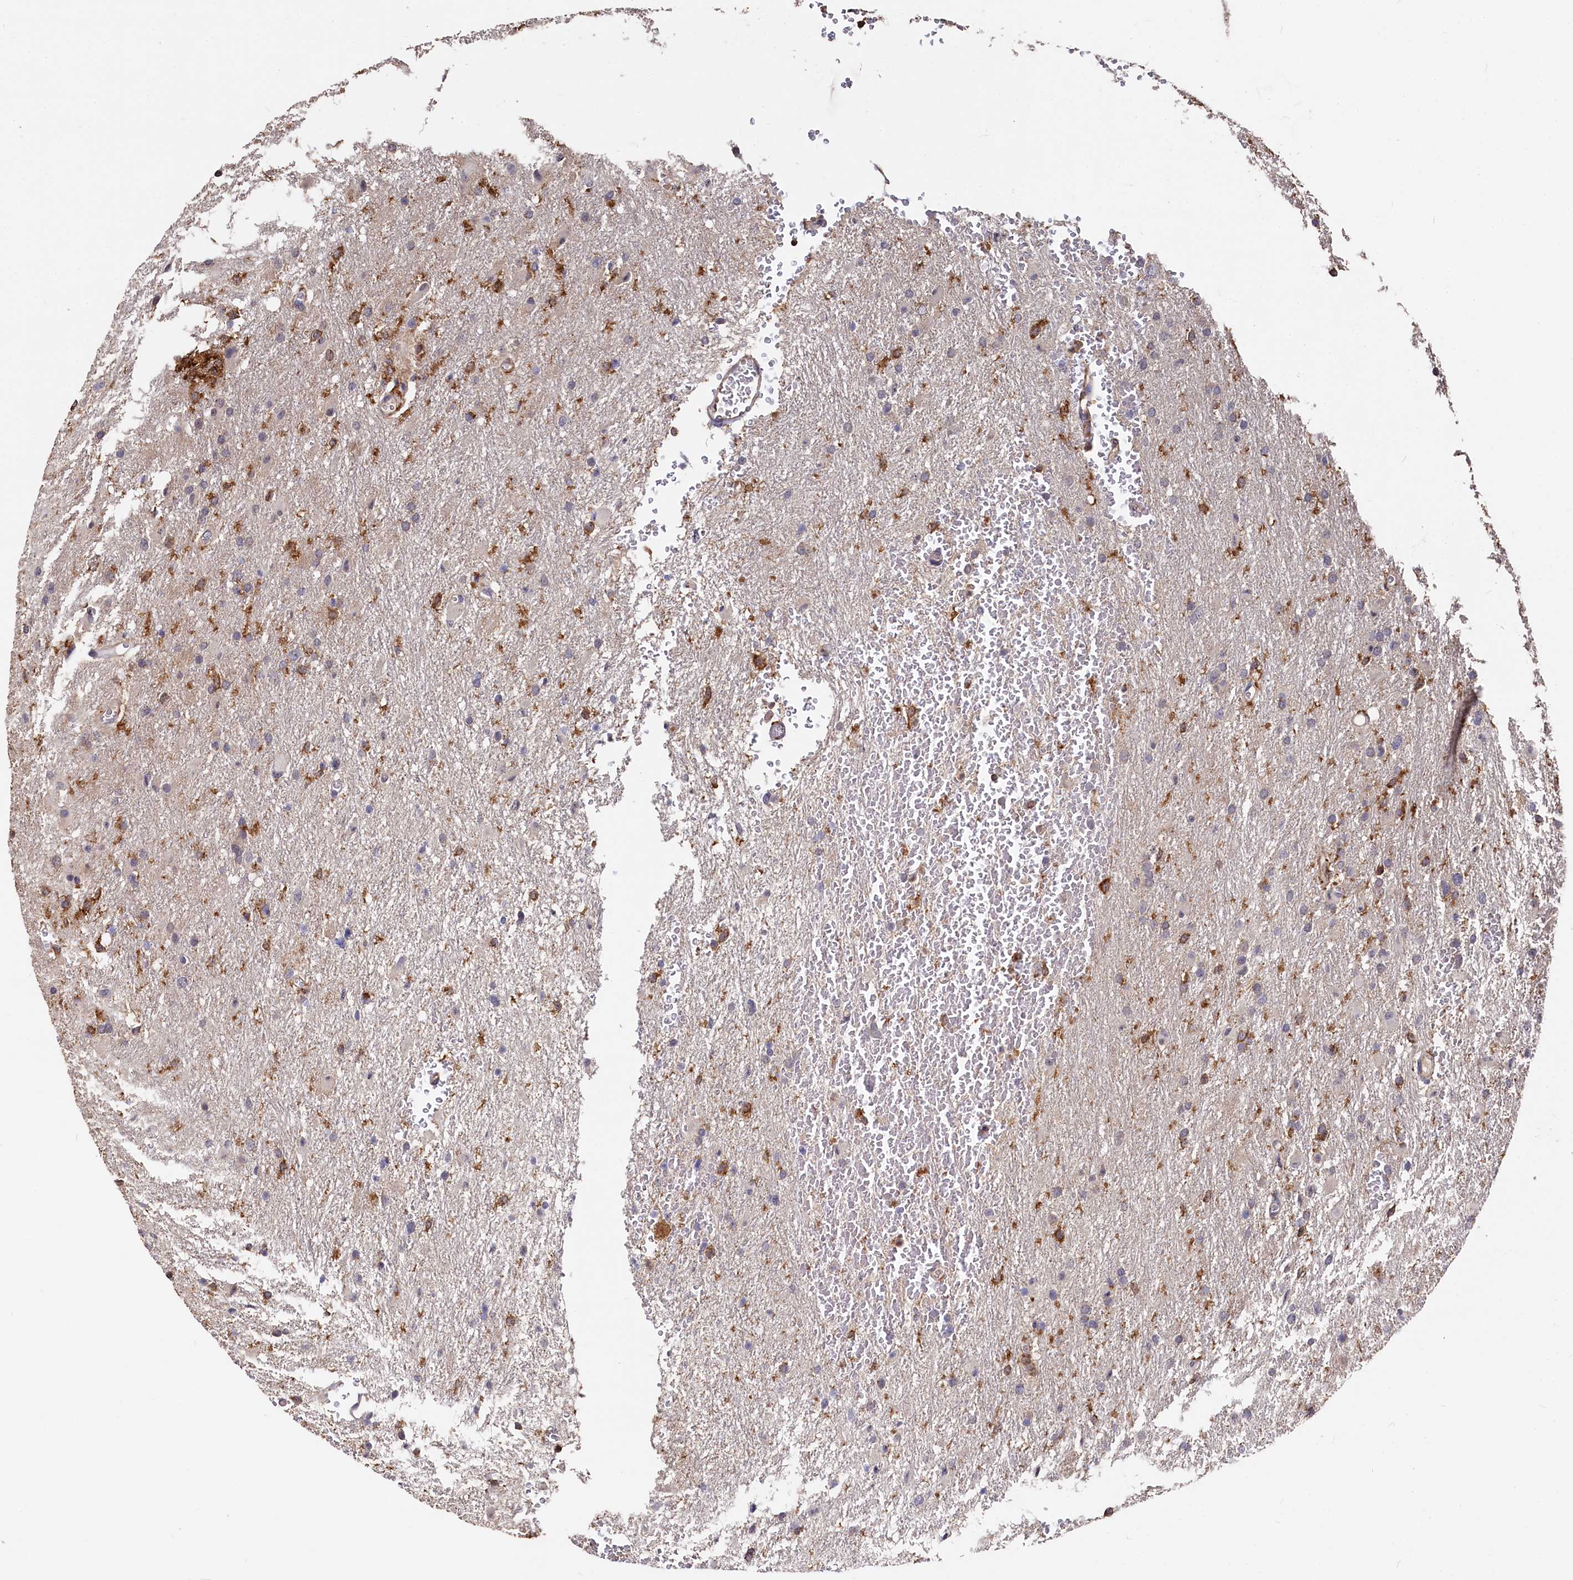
{"staining": {"intensity": "negative", "quantity": "none", "location": "none"}, "tissue": "glioma", "cell_type": "Tumor cells", "image_type": "cancer", "snomed": [{"axis": "morphology", "description": "Glioma, malignant, High grade"}, {"axis": "topography", "description": "Cerebral cortex"}], "caption": "The IHC image has no significant positivity in tumor cells of glioma tissue.", "gene": "PLEKHO2", "patient": {"sex": "female", "age": 36}}